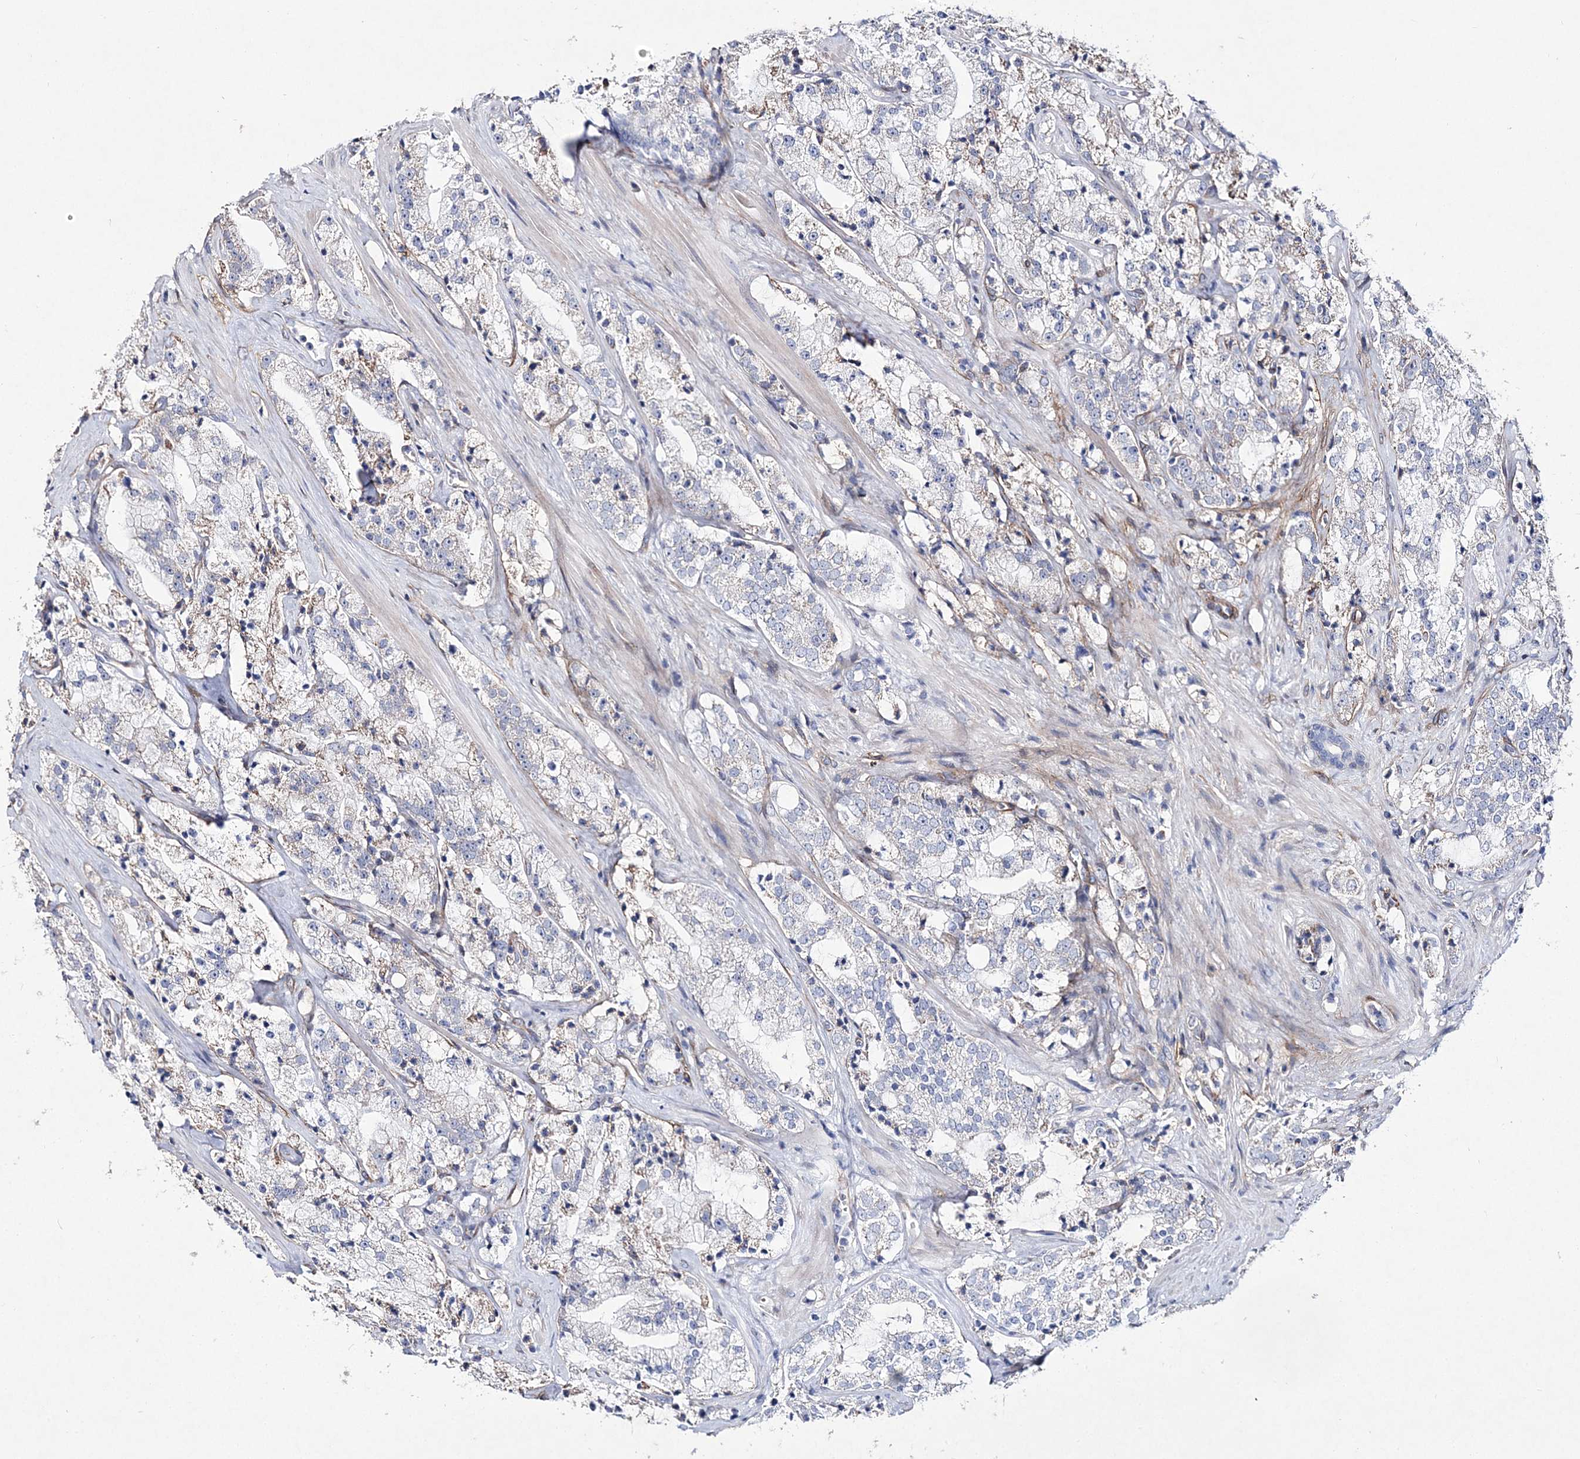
{"staining": {"intensity": "weak", "quantity": "<25%", "location": "cytoplasmic/membranous"}, "tissue": "prostate cancer", "cell_type": "Tumor cells", "image_type": "cancer", "snomed": [{"axis": "morphology", "description": "Adenocarcinoma, High grade"}, {"axis": "topography", "description": "Prostate"}], "caption": "High-grade adenocarcinoma (prostate) was stained to show a protein in brown. There is no significant staining in tumor cells.", "gene": "ANO1", "patient": {"sex": "male", "age": 64}}